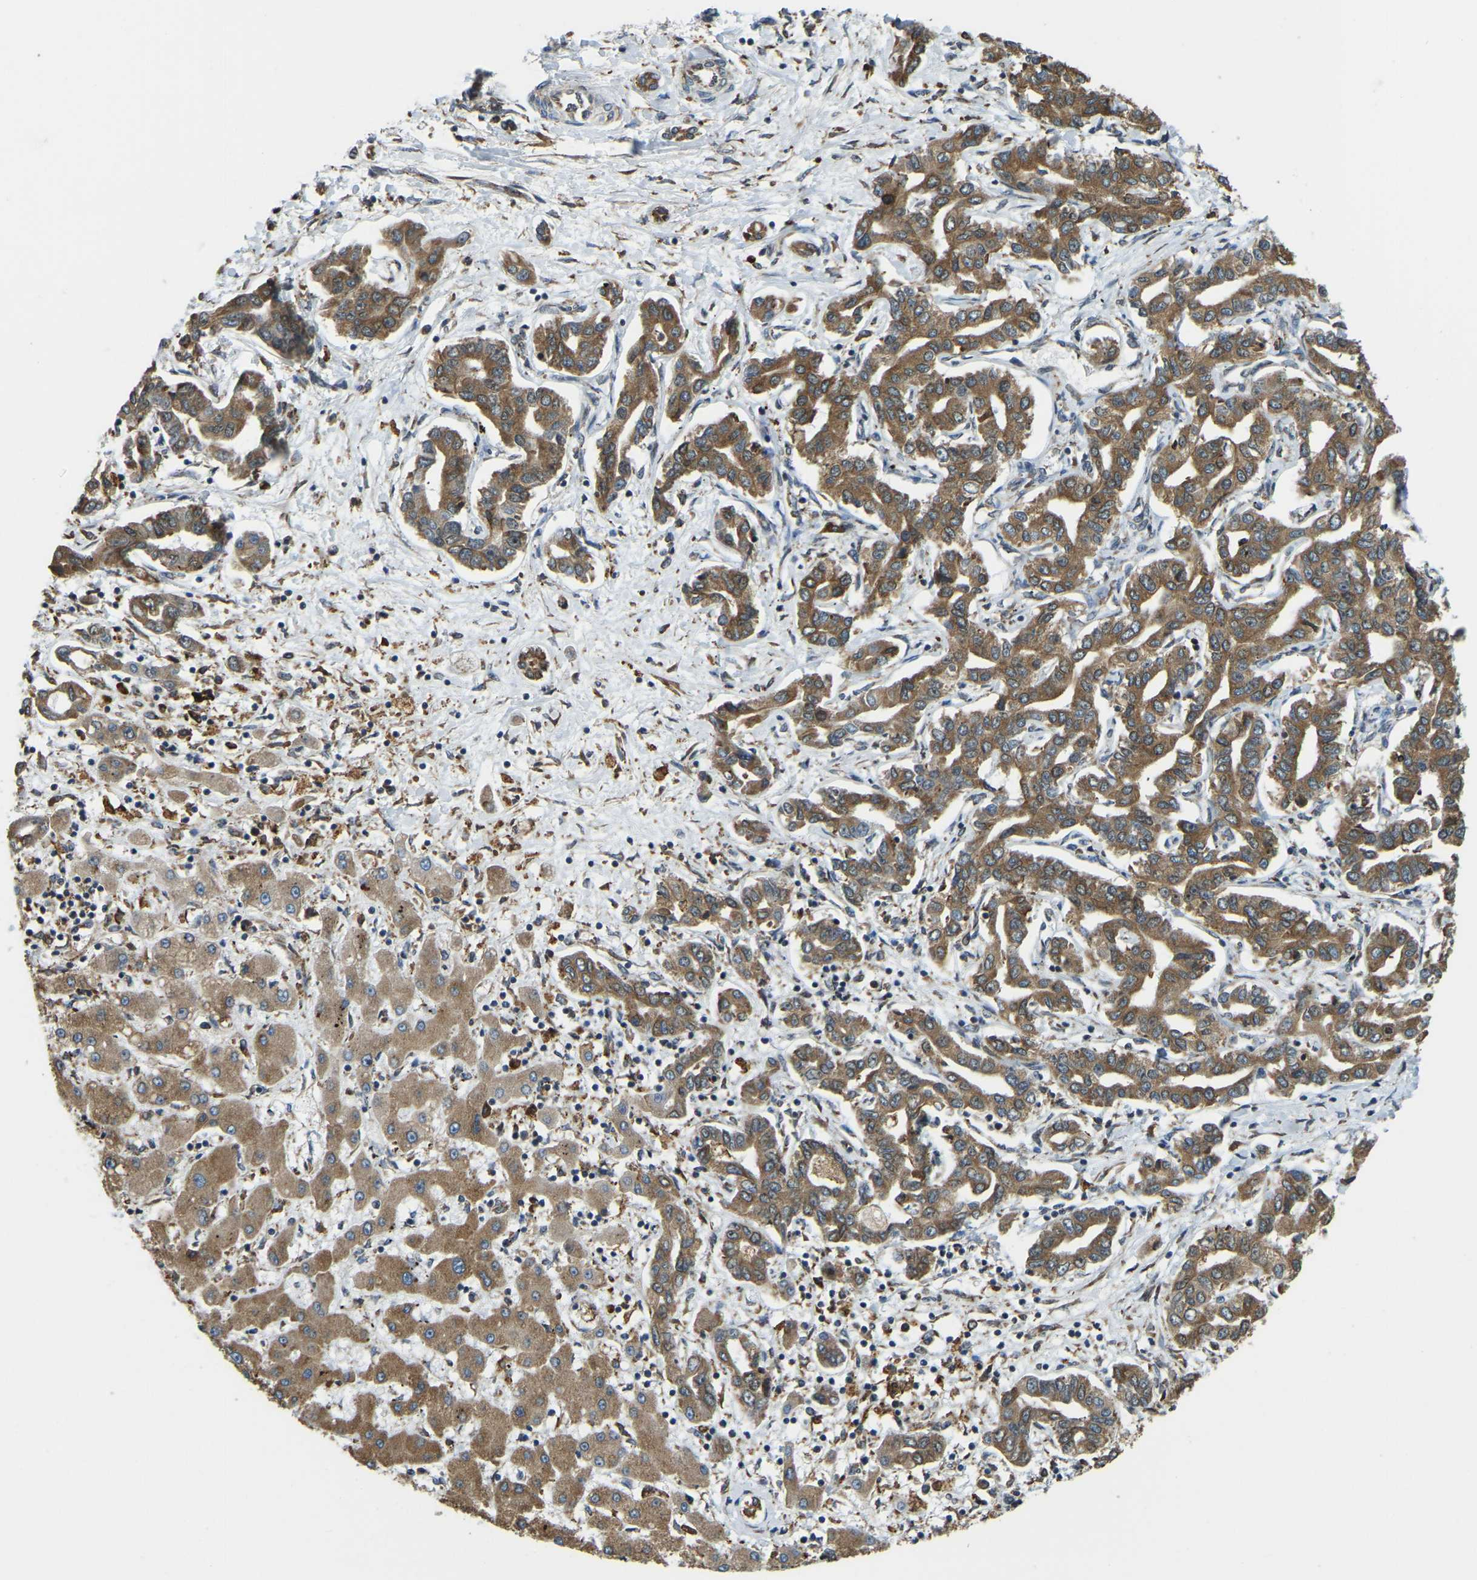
{"staining": {"intensity": "strong", "quantity": ">75%", "location": "cytoplasmic/membranous"}, "tissue": "liver cancer", "cell_type": "Tumor cells", "image_type": "cancer", "snomed": [{"axis": "morphology", "description": "Cholangiocarcinoma"}, {"axis": "topography", "description": "Liver"}], "caption": "Protein staining exhibits strong cytoplasmic/membranous positivity in approximately >75% of tumor cells in liver cancer (cholangiocarcinoma).", "gene": "RNF115", "patient": {"sex": "male", "age": 59}}